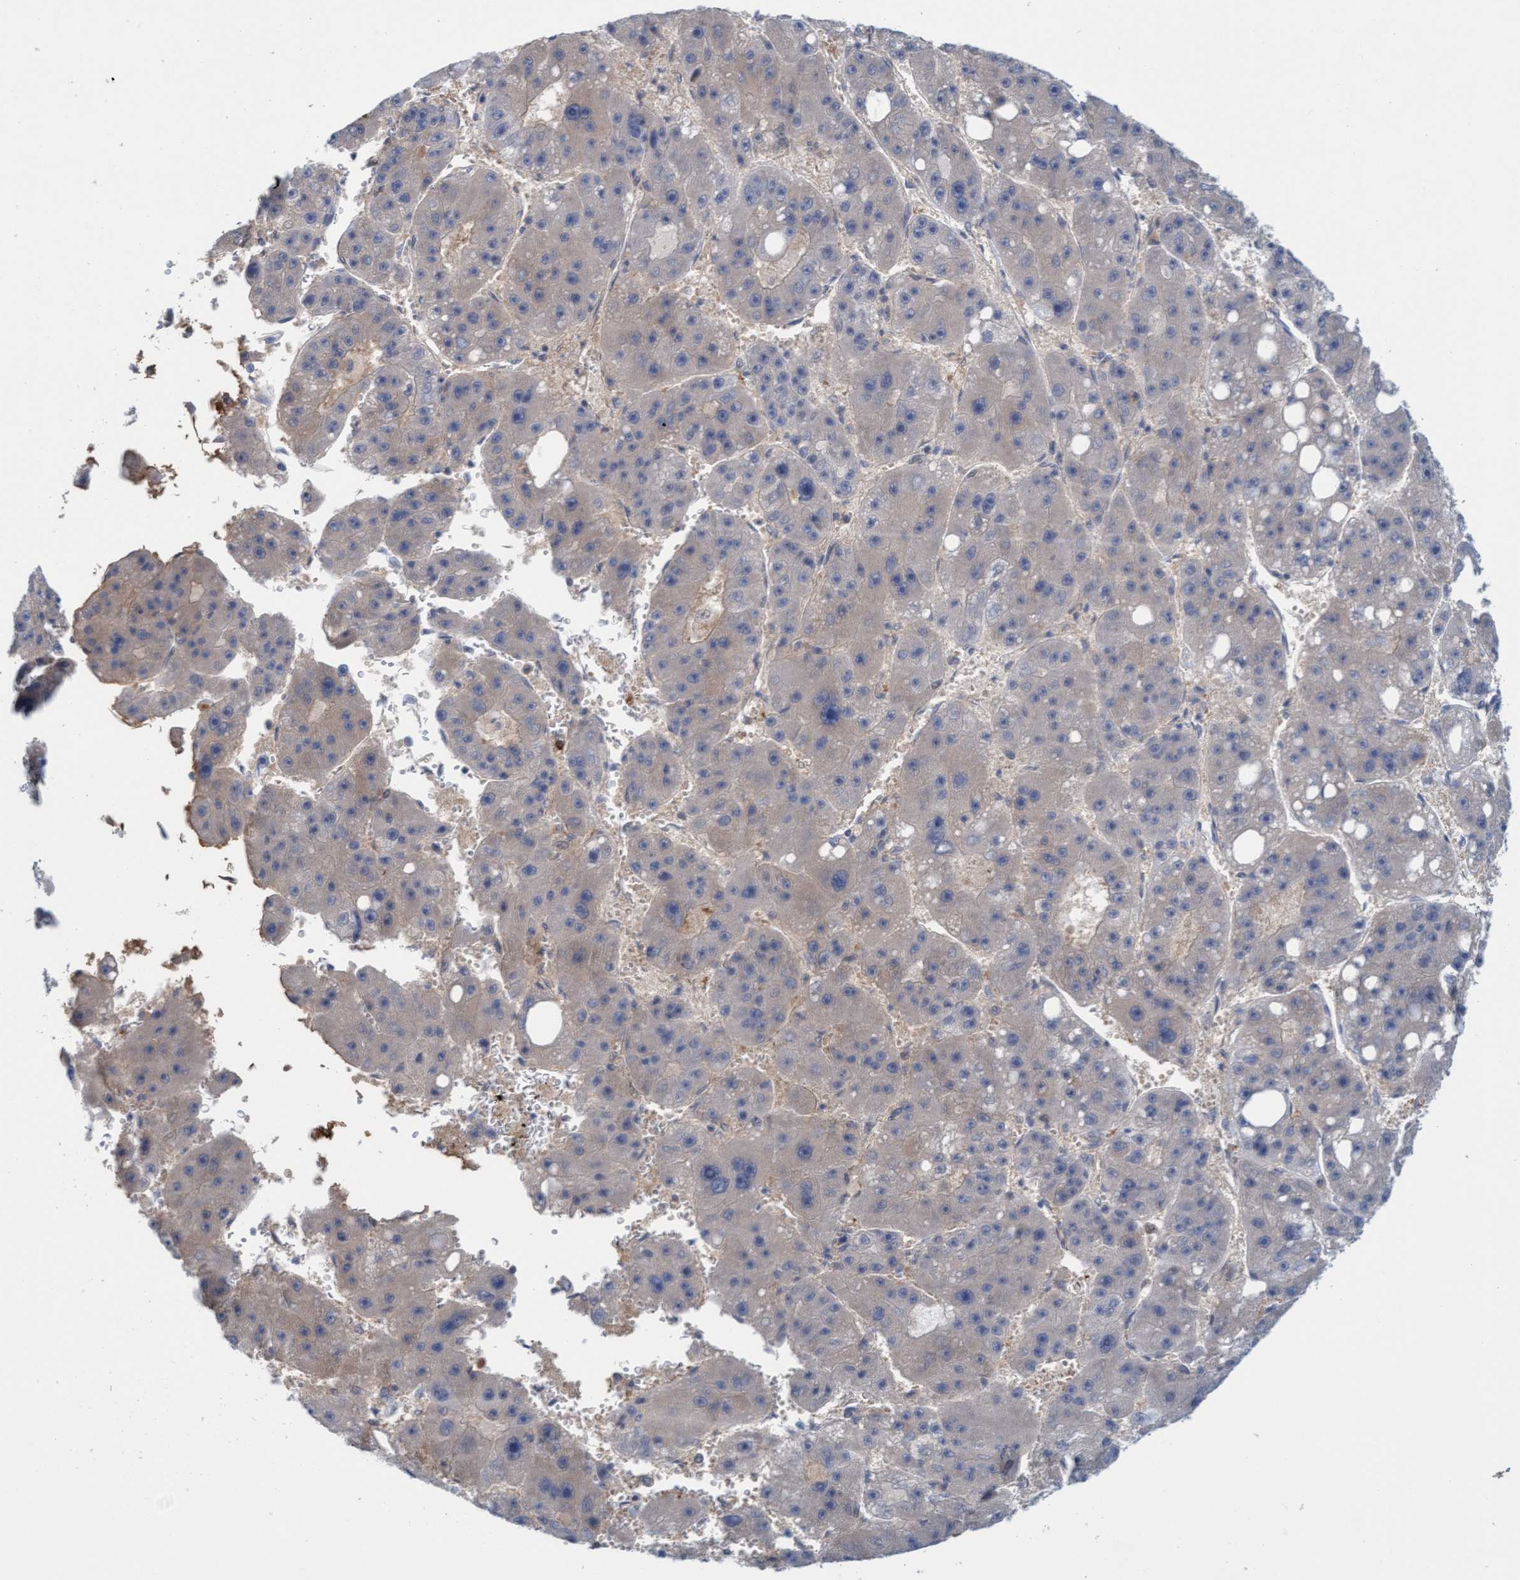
{"staining": {"intensity": "negative", "quantity": "none", "location": "none"}, "tissue": "liver cancer", "cell_type": "Tumor cells", "image_type": "cancer", "snomed": [{"axis": "morphology", "description": "Carcinoma, Hepatocellular, NOS"}, {"axis": "topography", "description": "Liver"}], "caption": "The immunohistochemistry micrograph has no significant staining in tumor cells of liver cancer (hepatocellular carcinoma) tissue.", "gene": "KLHL25", "patient": {"sex": "female", "age": 61}}